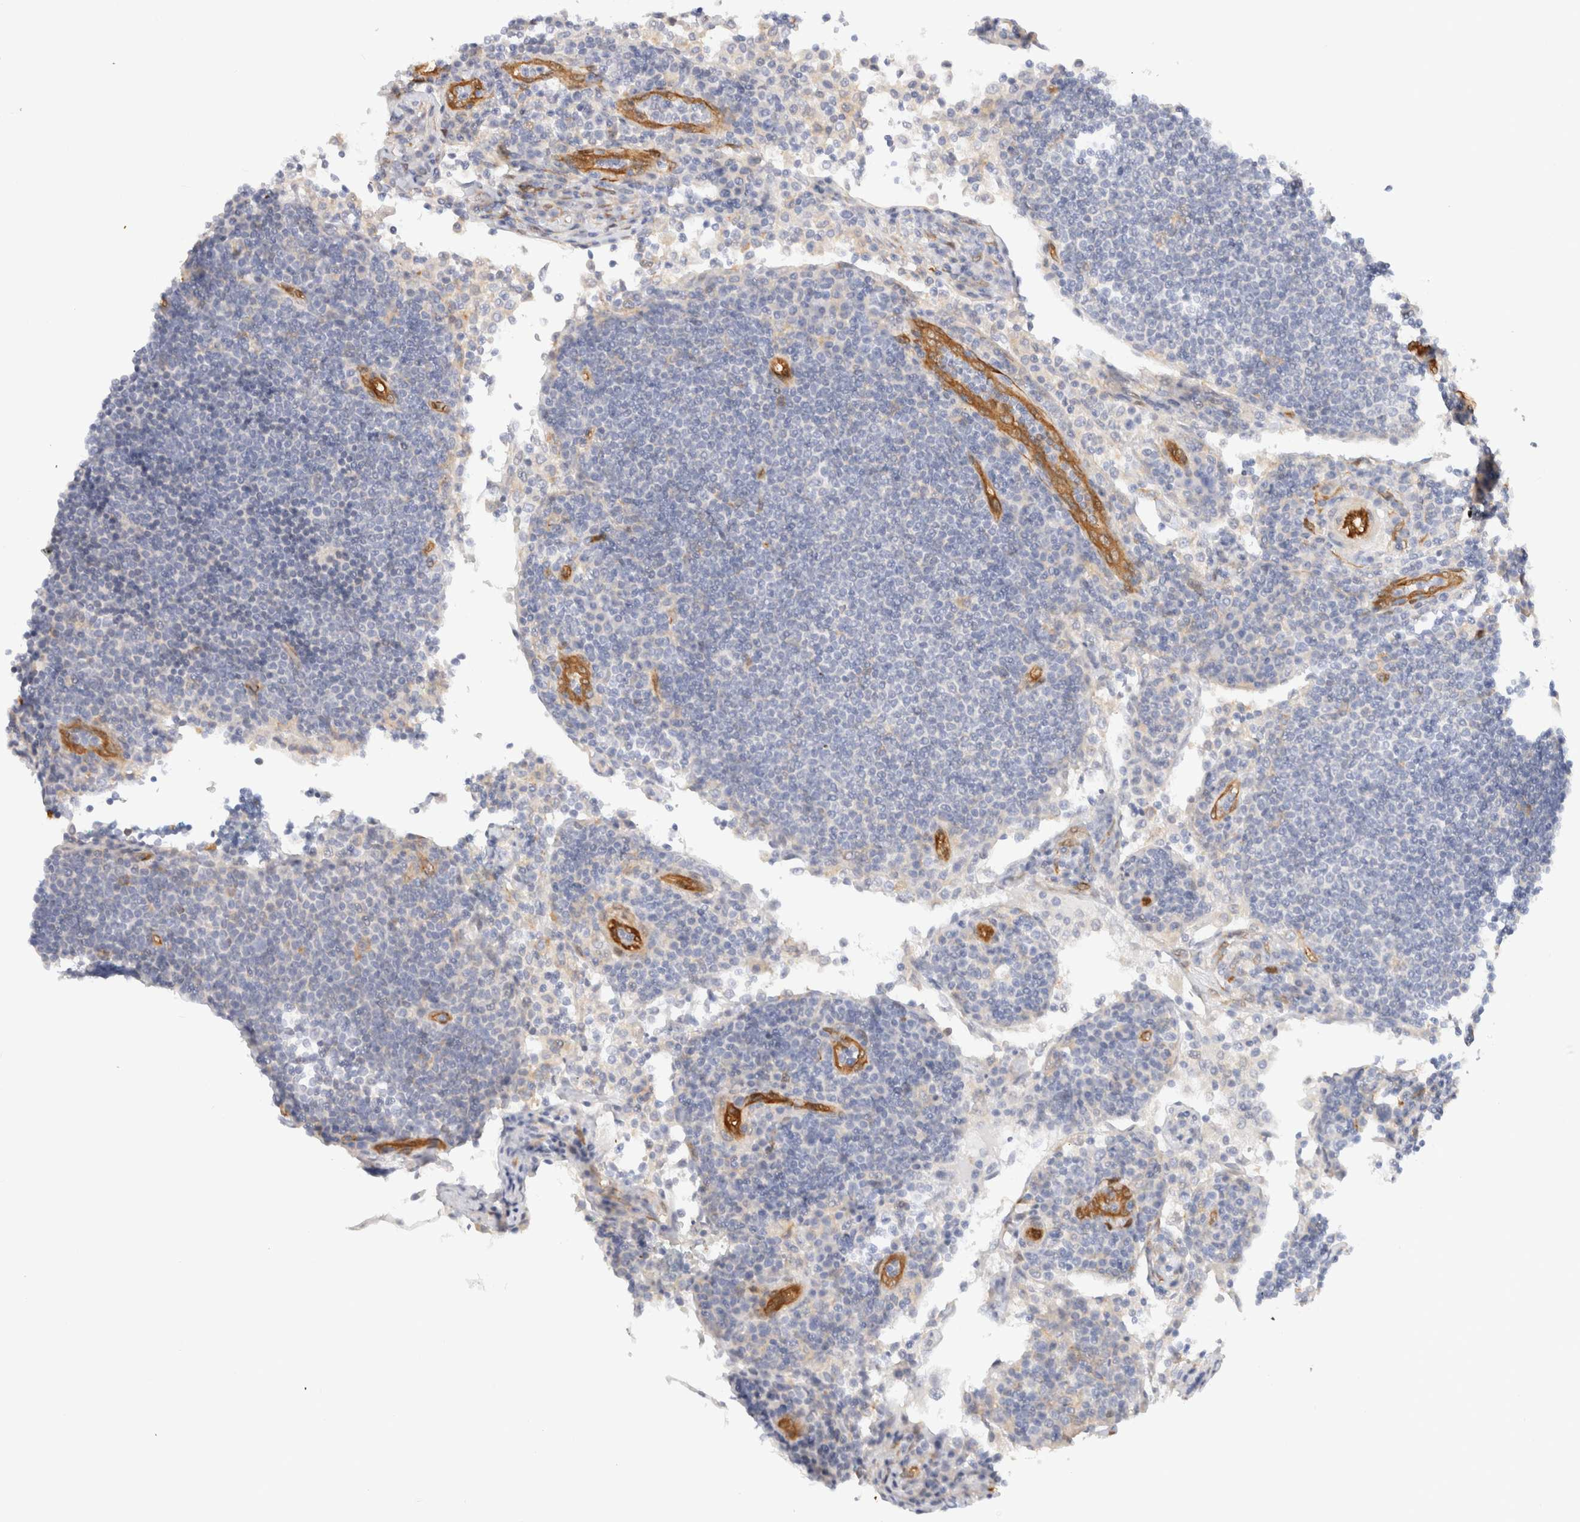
{"staining": {"intensity": "weak", "quantity": "<25%", "location": "cytoplasmic/membranous"}, "tissue": "lymph node", "cell_type": "Germinal center cells", "image_type": "normal", "snomed": [{"axis": "morphology", "description": "Normal tissue, NOS"}, {"axis": "topography", "description": "Lymph node"}], "caption": "The immunohistochemistry photomicrograph has no significant staining in germinal center cells of lymph node. (IHC, brightfield microscopy, high magnification).", "gene": "LMCD1", "patient": {"sex": "female", "age": 53}}